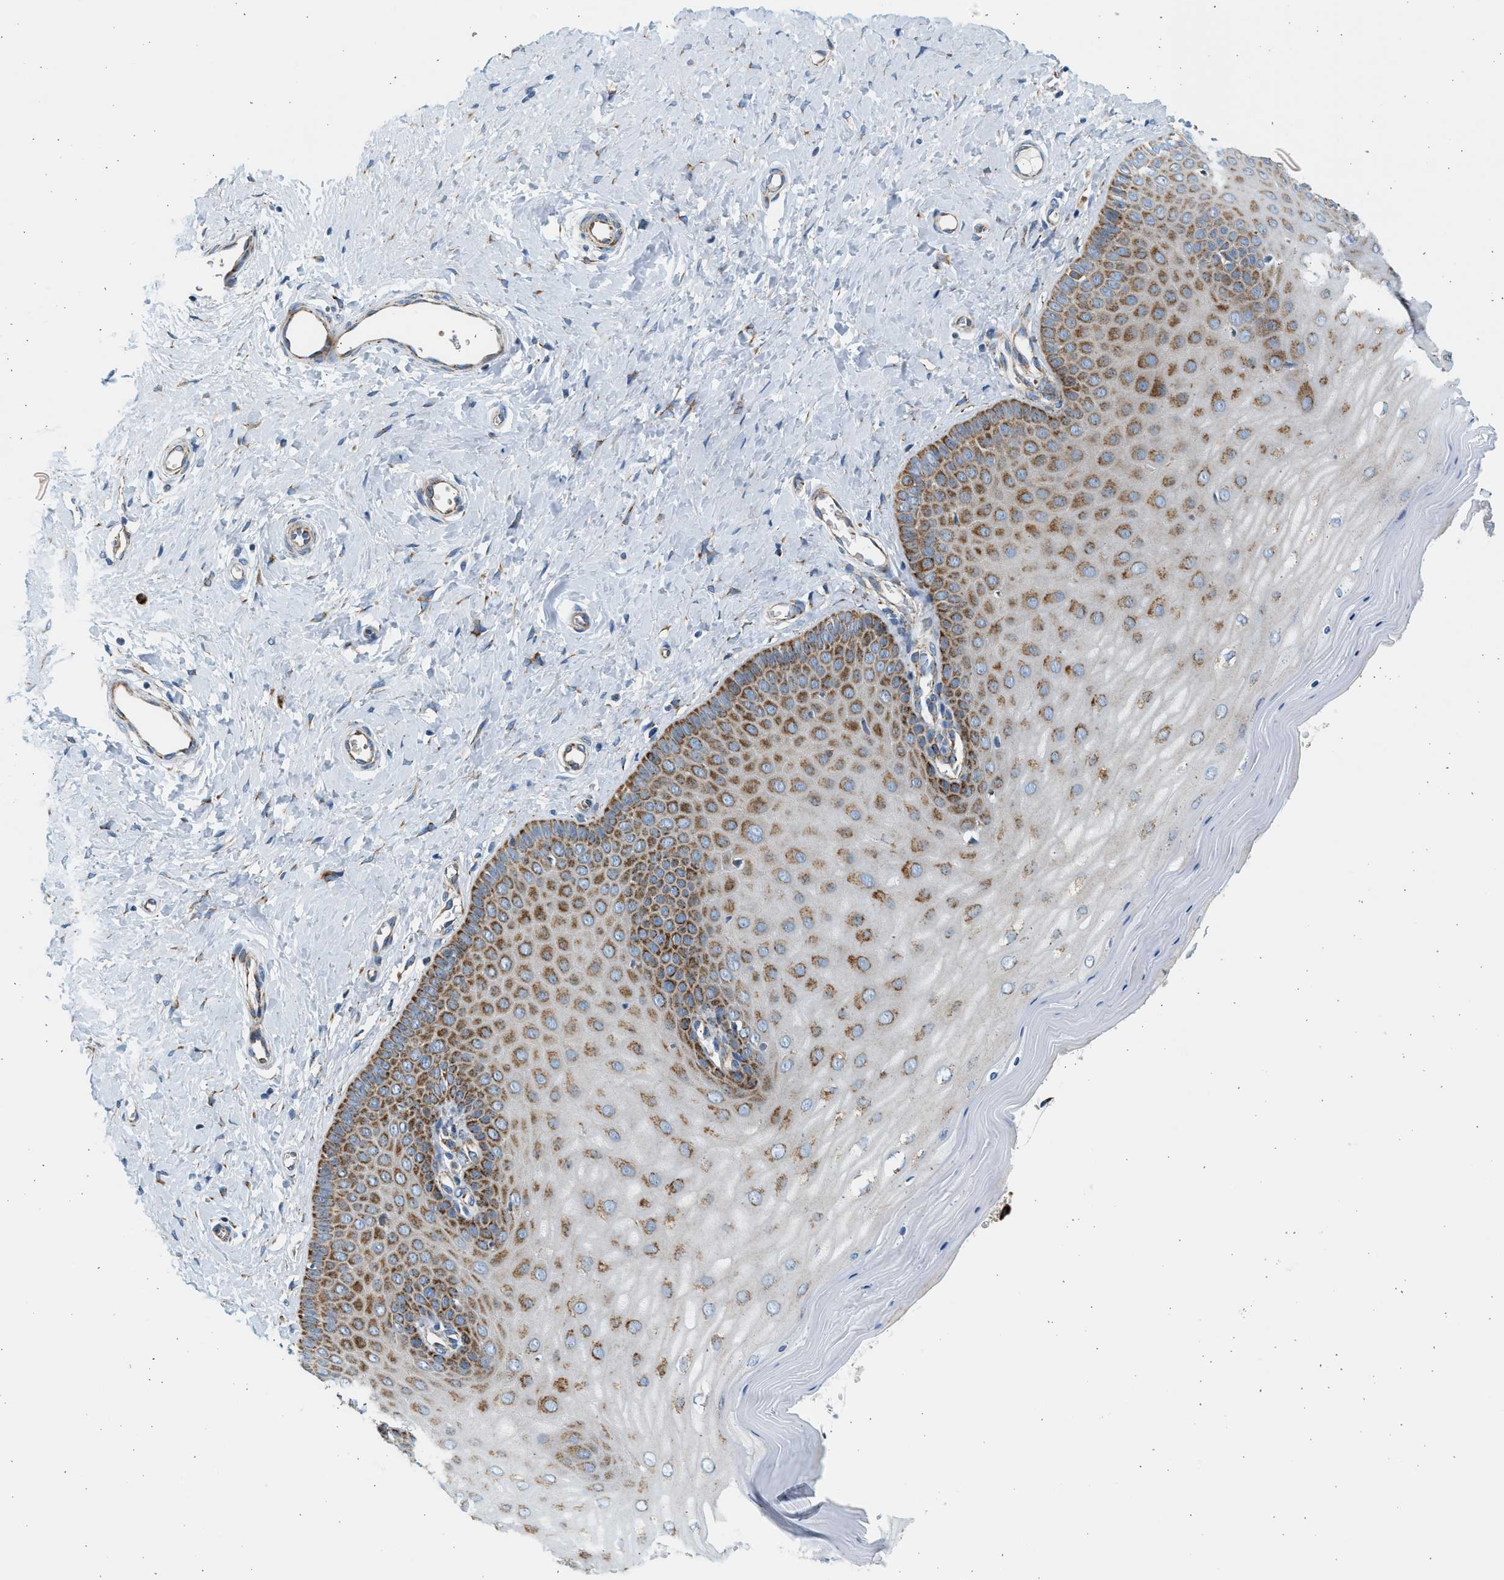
{"staining": {"intensity": "strong", "quantity": ">75%", "location": "cytoplasmic/membranous"}, "tissue": "cervix", "cell_type": "Squamous epithelial cells", "image_type": "normal", "snomed": [{"axis": "morphology", "description": "Normal tissue, NOS"}, {"axis": "topography", "description": "Cervix"}], "caption": "Immunohistochemical staining of normal human cervix displays high levels of strong cytoplasmic/membranous positivity in about >75% of squamous epithelial cells.", "gene": "KCNMB3", "patient": {"sex": "female", "age": 55}}